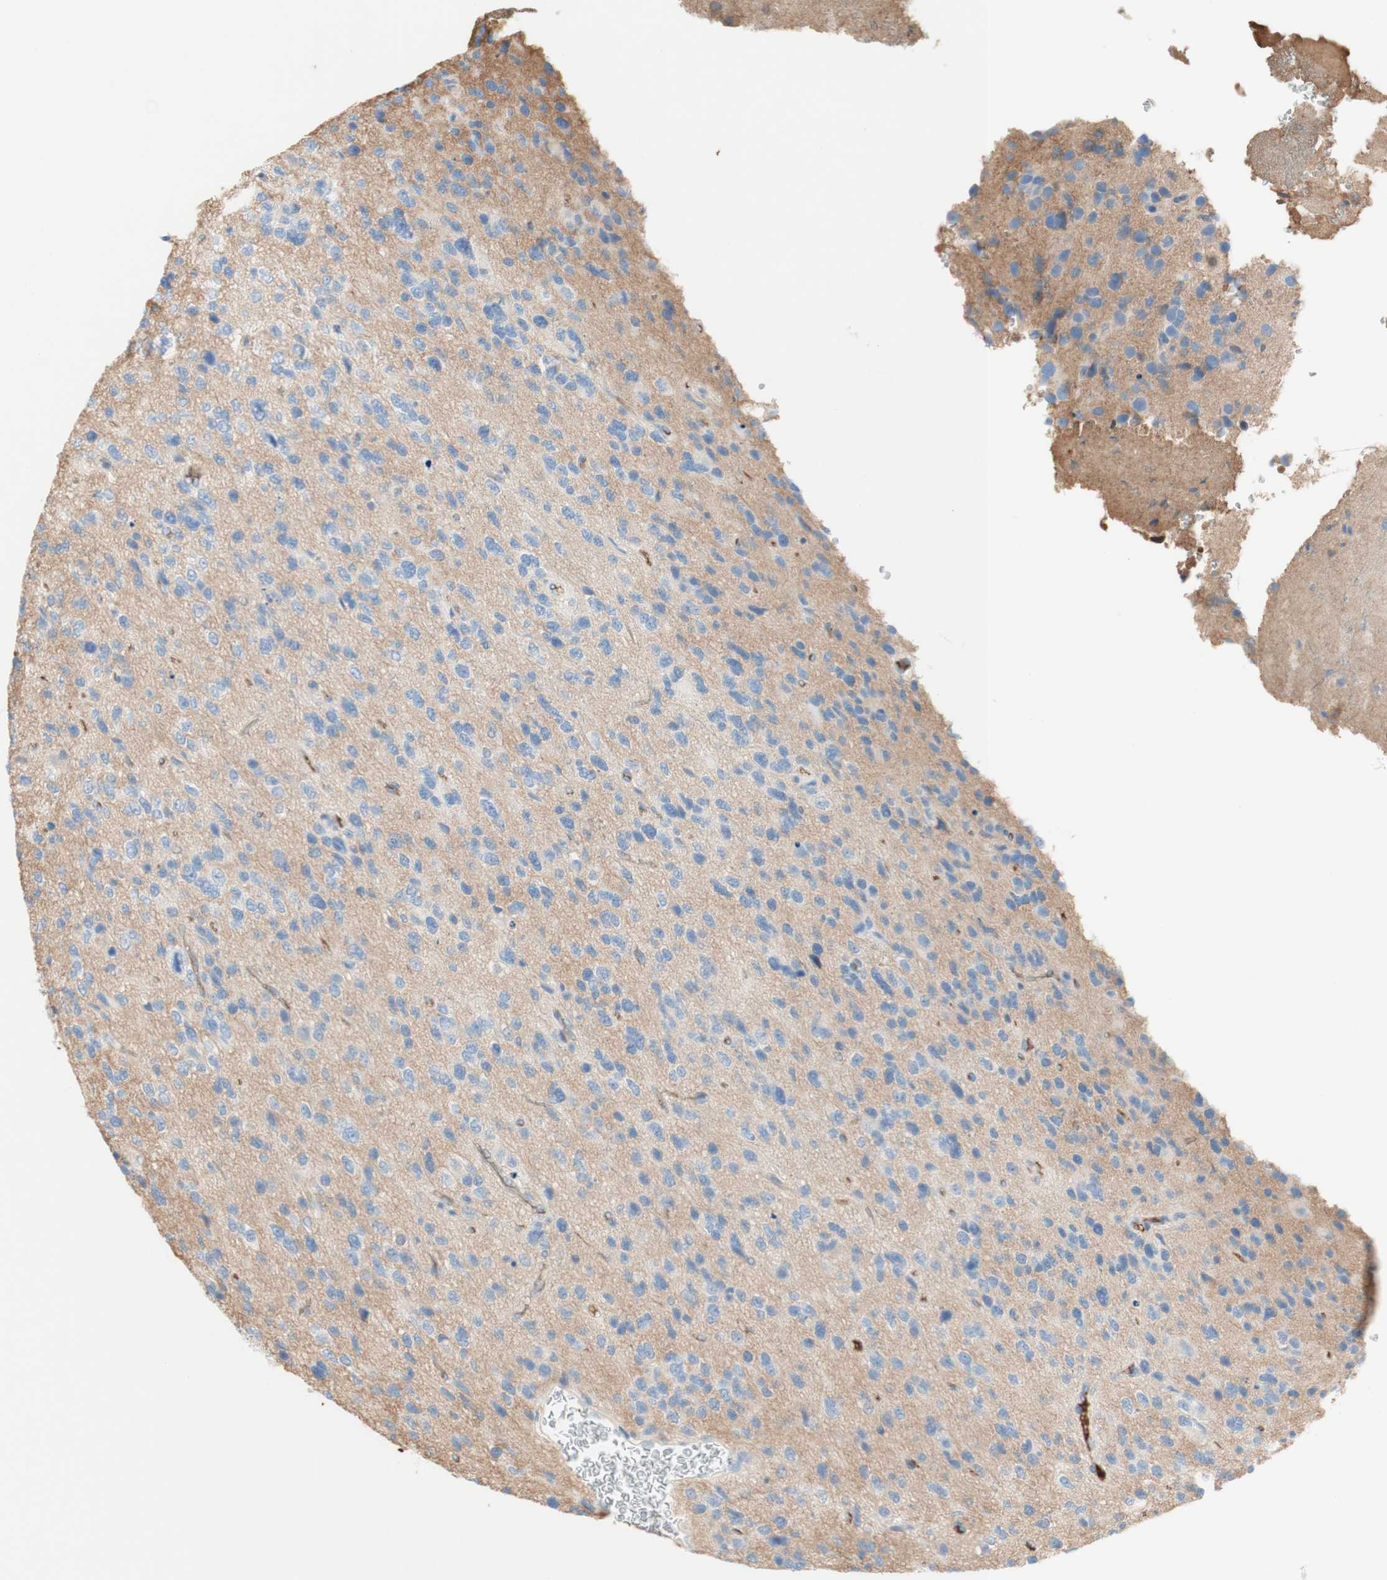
{"staining": {"intensity": "negative", "quantity": "none", "location": "none"}, "tissue": "glioma", "cell_type": "Tumor cells", "image_type": "cancer", "snomed": [{"axis": "morphology", "description": "Glioma, malignant, High grade"}, {"axis": "topography", "description": "Brain"}], "caption": "High magnification brightfield microscopy of malignant glioma (high-grade) stained with DAB (brown) and counterstained with hematoxylin (blue): tumor cells show no significant staining.", "gene": "KNG1", "patient": {"sex": "female", "age": 58}}